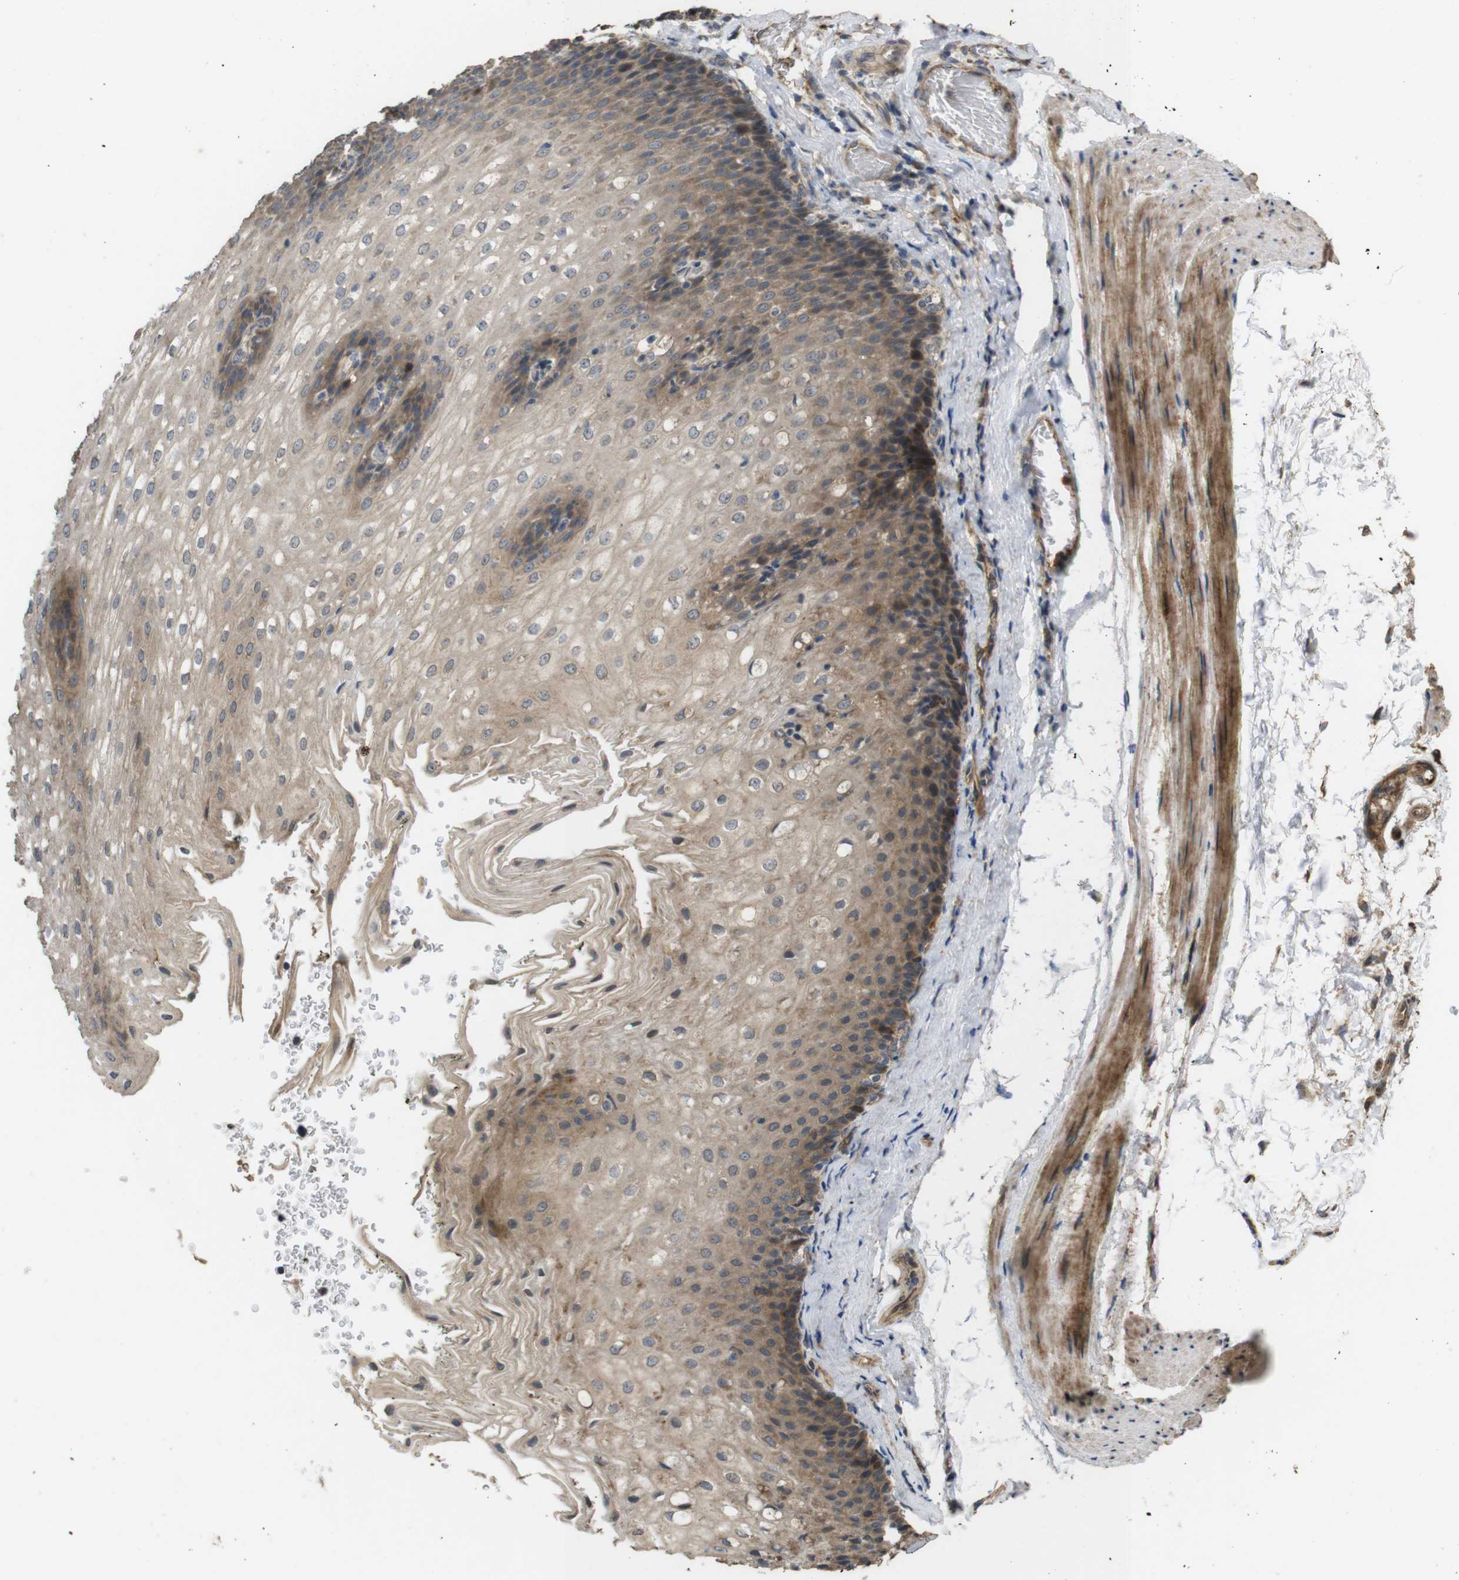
{"staining": {"intensity": "moderate", "quantity": "25%-75%", "location": "cytoplasmic/membranous"}, "tissue": "esophagus", "cell_type": "Squamous epithelial cells", "image_type": "normal", "snomed": [{"axis": "morphology", "description": "Normal tissue, NOS"}, {"axis": "topography", "description": "Esophagus"}], "caption": "The photomicrograph shows a brown stain indicating the presence of a protein in the cytoplasmic/membranous of squamous epithelial cells in esophagus.", "gene": "PCDHB10", "patient": {"sex": "male", "age": 48}}